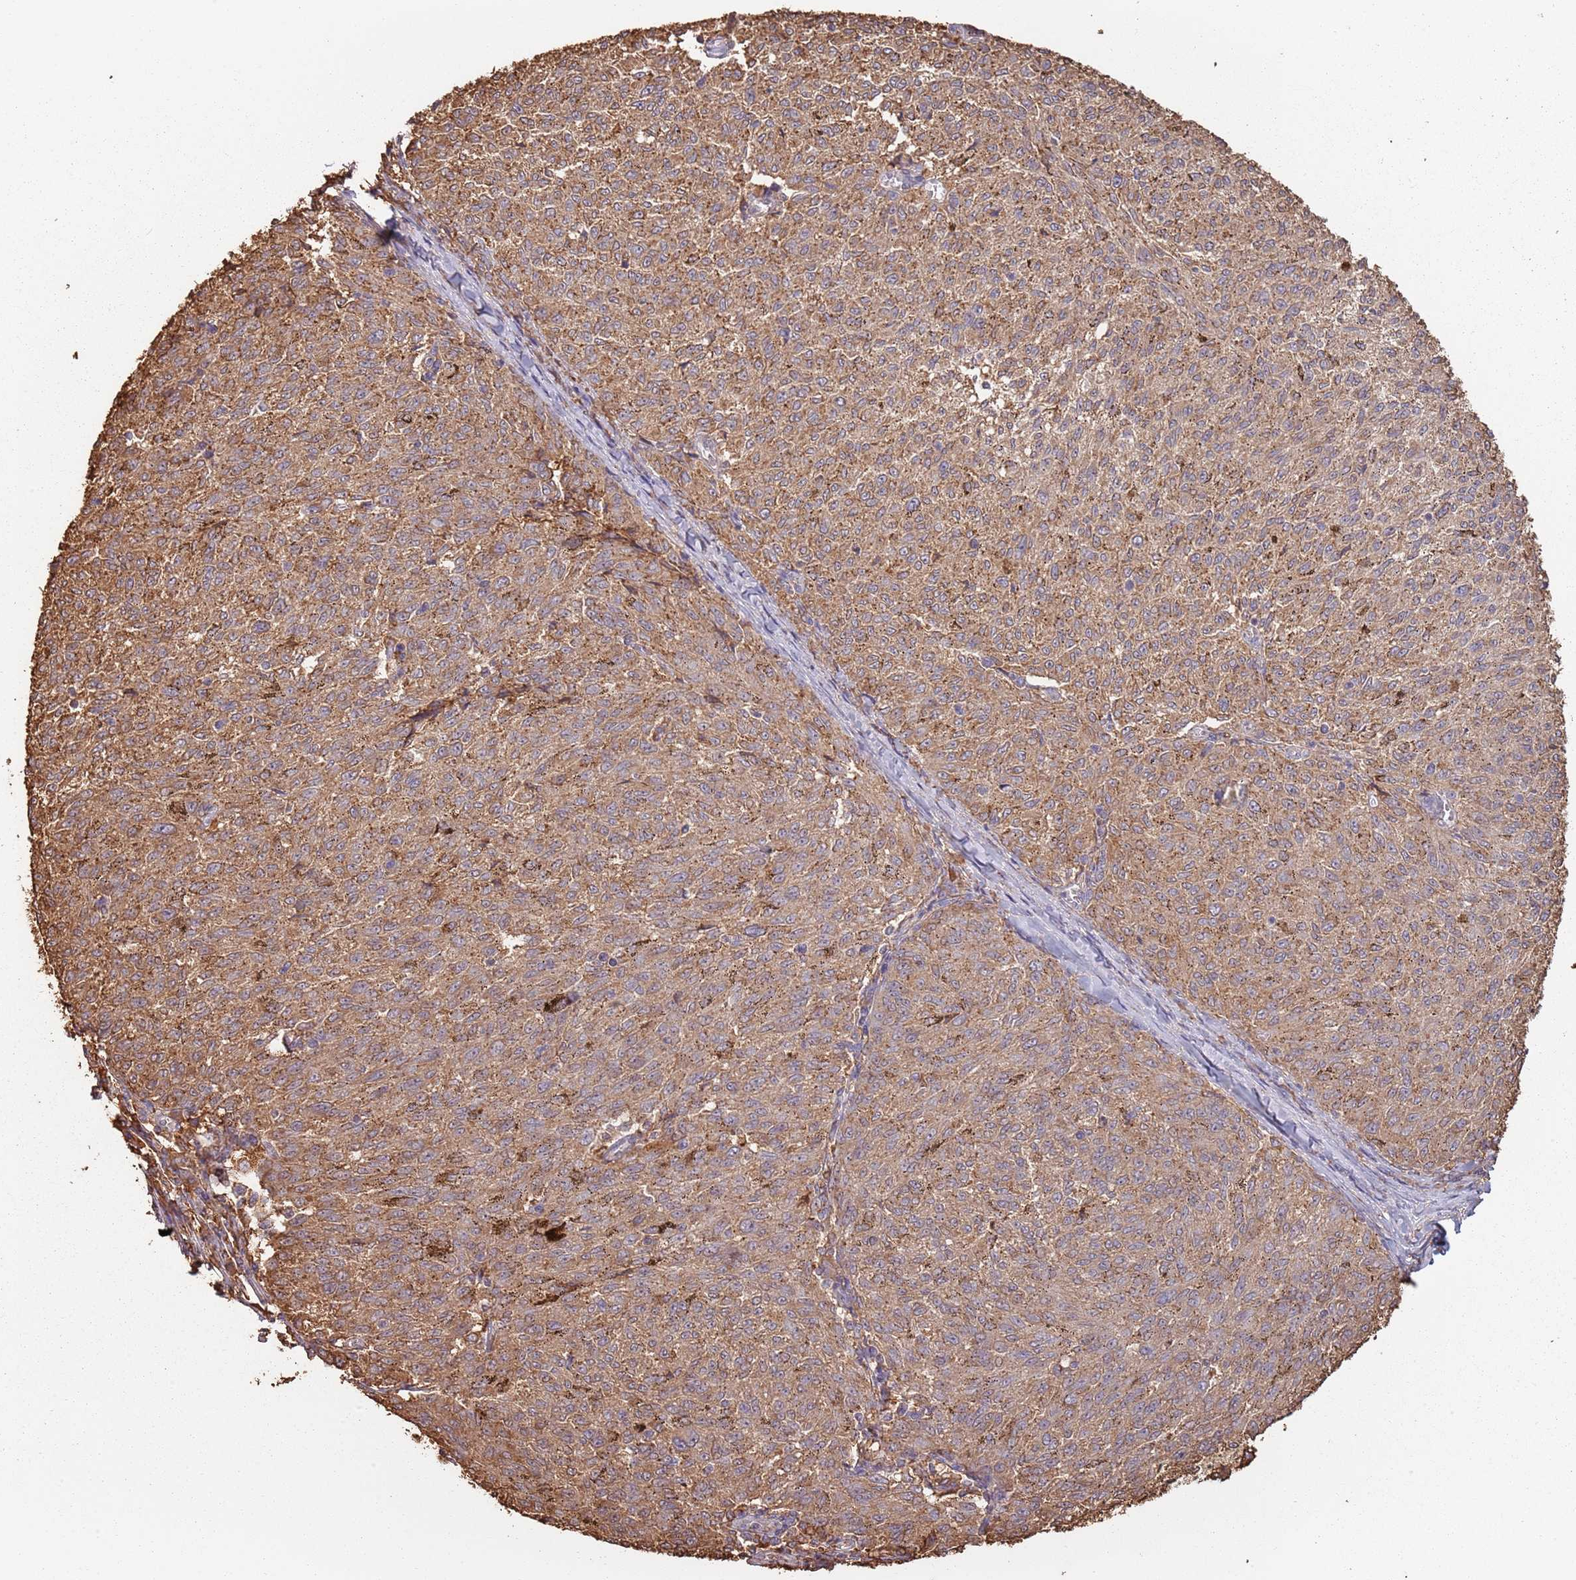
{"staining": {"intensity": "moderate", "quantity": ">75%", "location": "cytoplasmic/membranous"}, "tissue": "melanoma", "cell_type": "Tumor cells", "image_type": "cancer", "snomed": [{"axis": "morphology", "description": "Malignant melanoma, NOS"}, {"axis": "topography", "description": "Skin"}], "caption": "Malignant melanoma stained with a brown dye shows moderate cytoplasmic/membranous positive positivity in about >75% of tumor cells.", "gene": "ATOSB", "patient": {"sex": "female", "age": 72}}